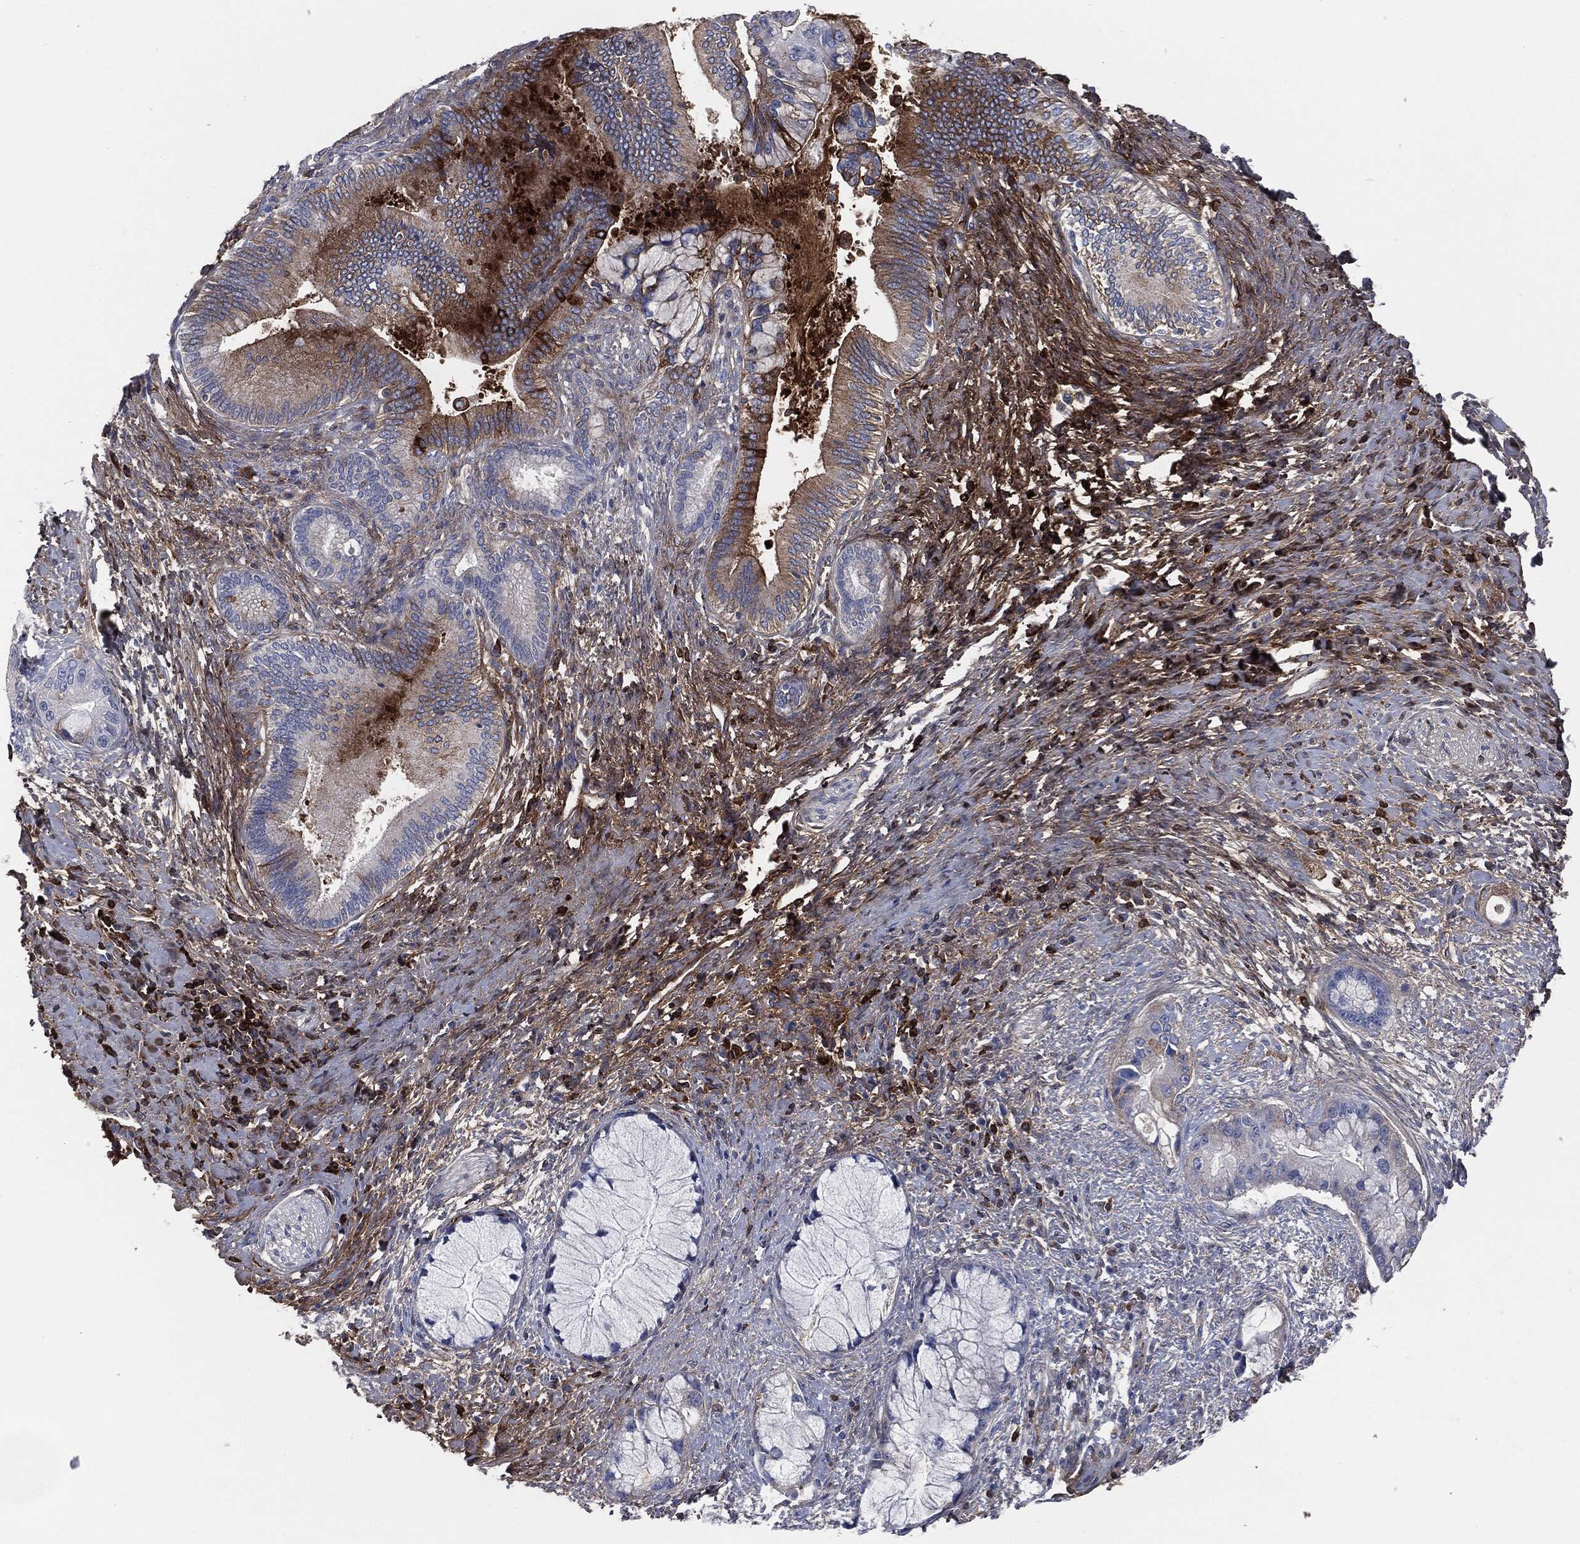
{"staining": {"intensity": "moderate", "quantity": "<25%", "location": "cytoplasmic/membranous"}, "tissue": "liver cancer", "cell_type": "Tumor cells", "image_type": "cancer", "snomed": [{"axis": "morphology", "description": "Normal tissue, NOS"}, {"axis": "morphology", "description": "Cholangiocarcinoma"}, {"axis": "topography", "description": "Liver"}, {"axis": "topography", "description": "Peripheral nerve tissue"}], "caption": "Brown immunohistochemical staining in human cholangiocarcinoma (liver) exhibits moderate cytoplasmic/membranous staining in about <25% of tumor cells. (DAB IHC, brown staining for protein, blue staining for nuclei).", "gene": "APOB", "patient": {"sex": "male", "age": 50}}